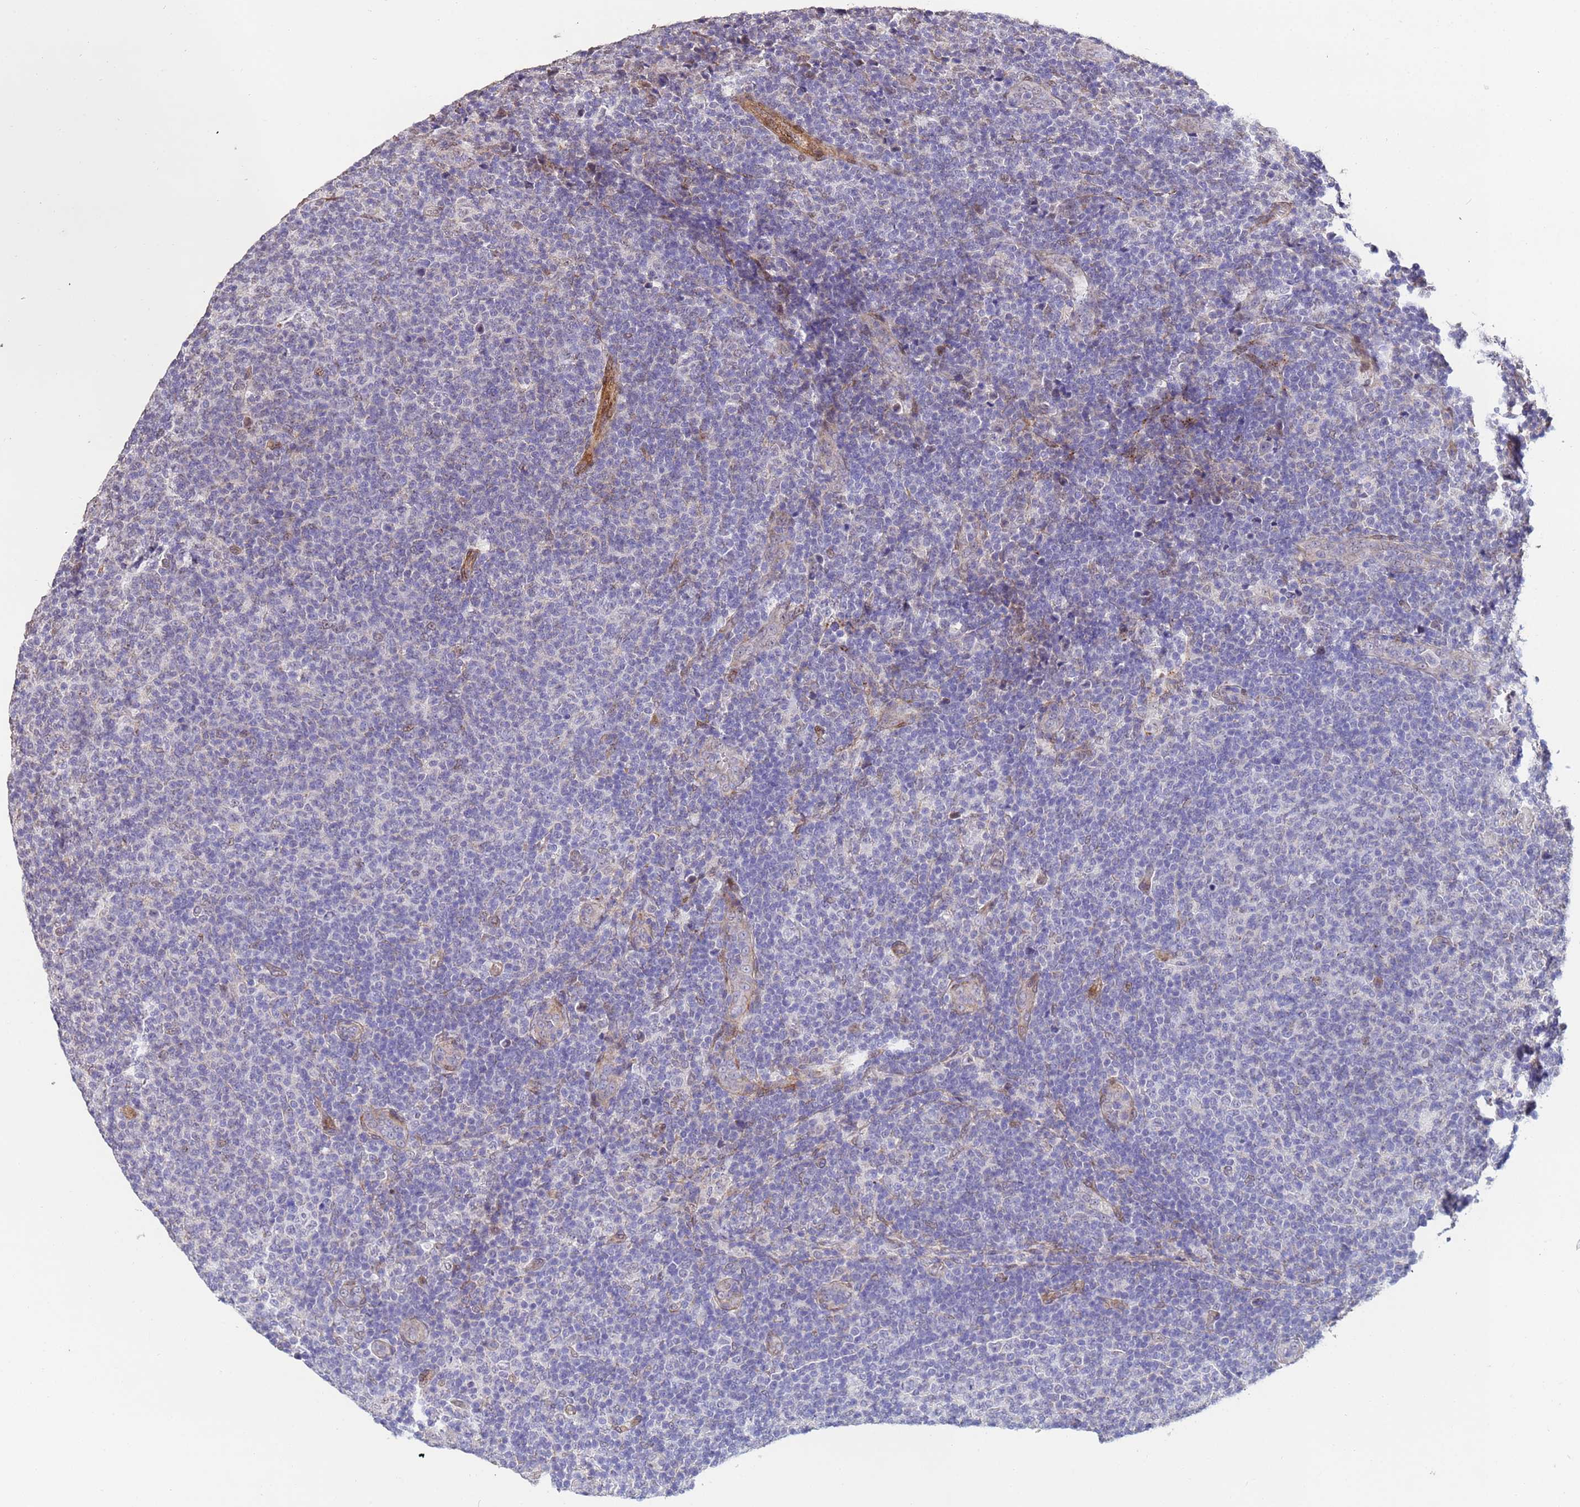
{"staining": {"intensity": "negative", "quantity": "none", "location": "none"}, "tissue": "lymphoma", "cell_type": "Tumor cells", "image_type": "cancer", "snomed": [{"axis": "morphology", "description": "Malignant lymphoma, non-Hodgkin's type, Low grade"}, {"axis": "topography", "description": "Lymph node"}], "caption": "This is a micrograph of immunohistochemistry staining of lymphoma, which shows no staining in tumor cells.", "gene": "TRIP6", "patient": {"sex": "male", "age": 66}}